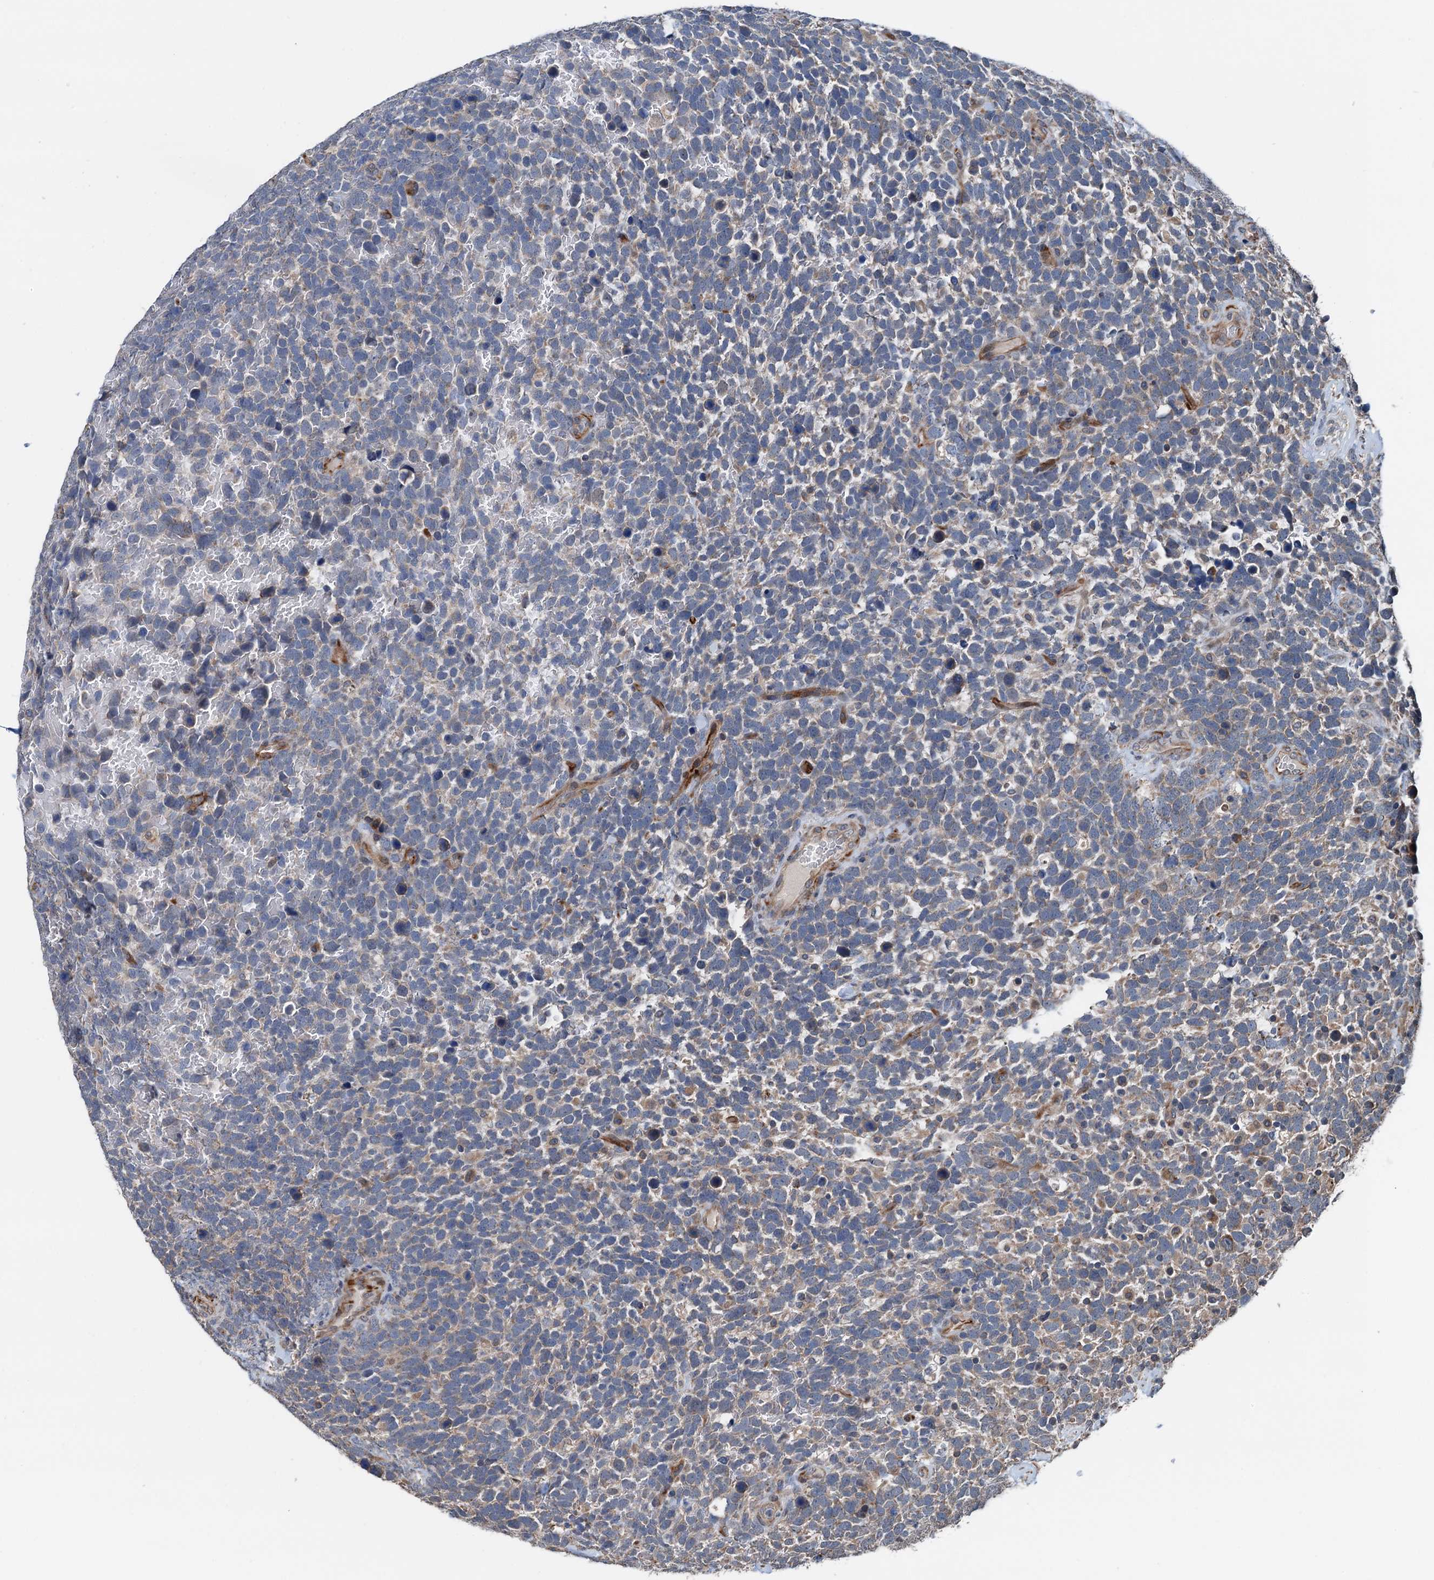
{"staining": {"intensity": "weak", "quantity": "<25%", "location": "cytoplasmic/membranous"}, "tissue": "urothelial cancer", "cell_type": "Tumor cells", "image_type": "cancer", "snomed": [{"axis": "morphology", "description": "Urothelial carcinoma, High grade"}, {"axis": "topography", "description": "Urinary bladder"}], "caption": "IHC of human urothelial cancer reveals no expression in tumor cells.", "gene": "ELAC1", "patient": {"sex": "female", "age": 82}}